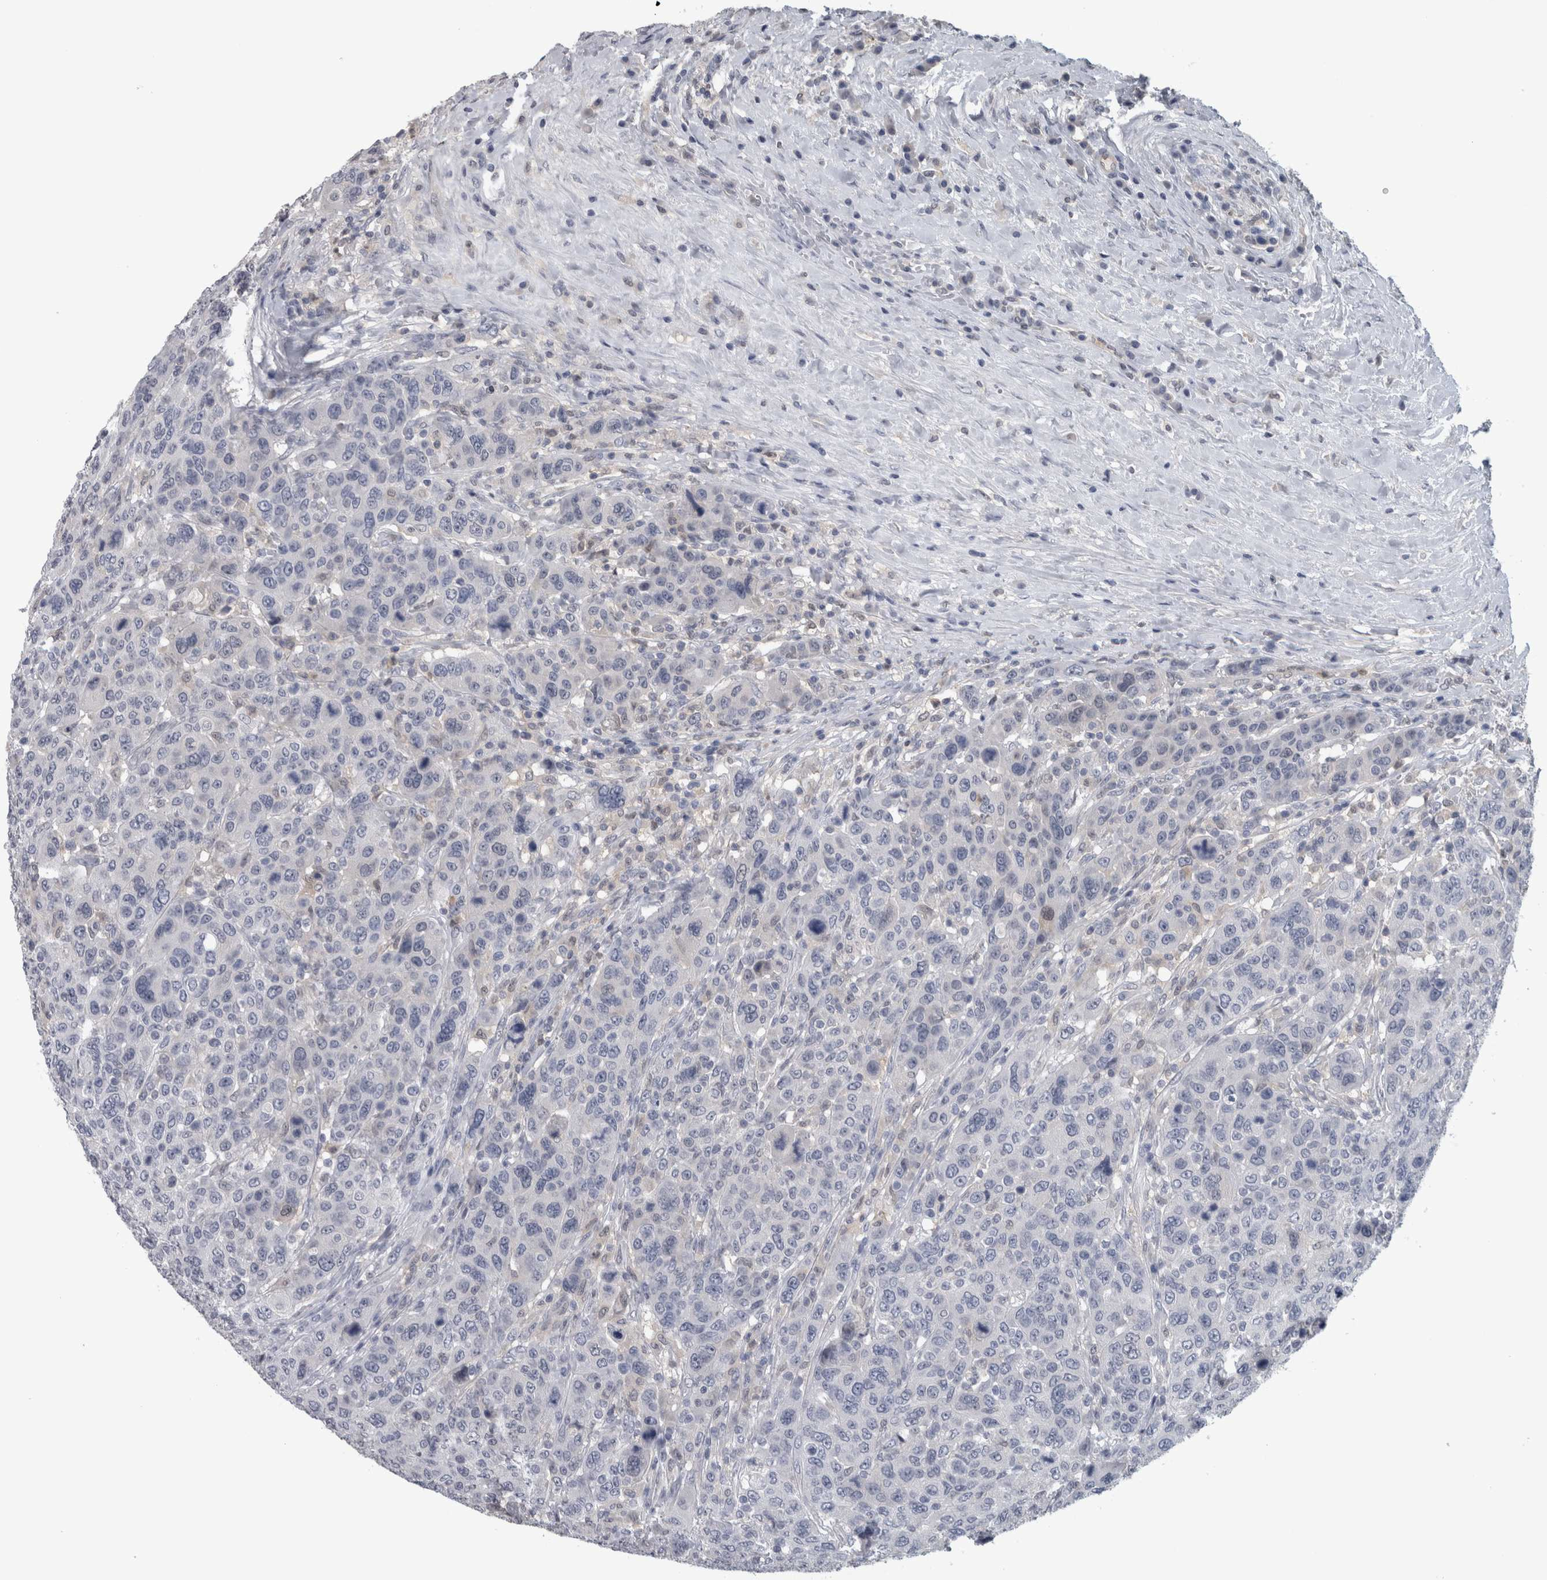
{"staining": {"intensity": "negative", "quantity": "none", "location": "none"}, "tissue": "breast cancer", "cell_type": "Tumor cells", "image_type": "cancer", "snomed": [{"axis": "morphology", "description": "Duct carcinoma"}, {"axis": "topography", "description": "Breast"}], "caption": "The image shows no staining of tumor cells in intraductal carcinoma (breast).", "gene": "NAPRT", "patient": {"sex": "female", "age": 37}}